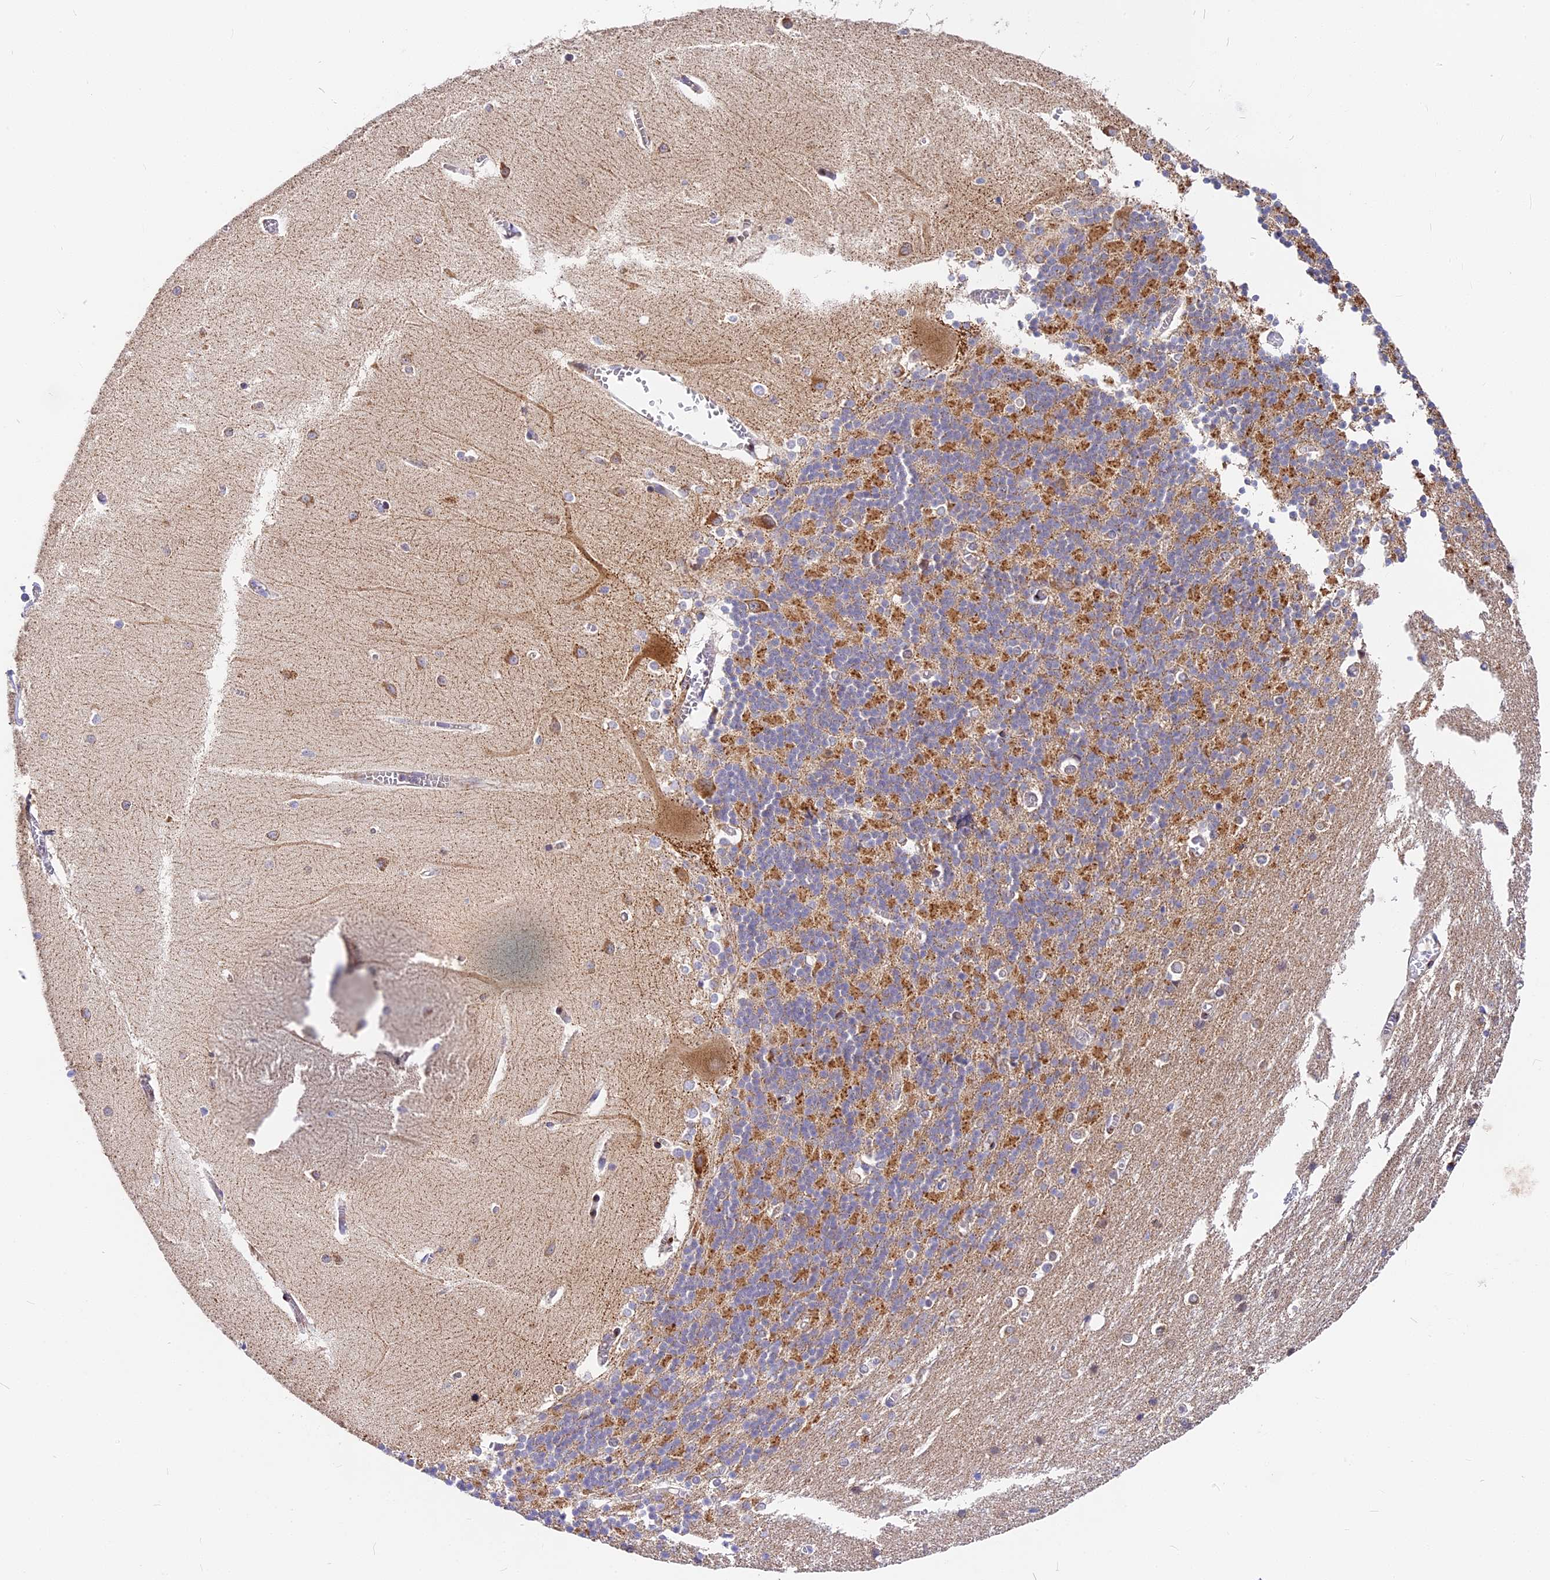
{"staining": {"intensity": "moderate", "quantity": "25%-75%", "location": "cytoplasmic/membranous"}, "tissue": "cerebellum", "cell_type": "Cells in granular layer", "image_type": "normal", "snomed": [{"axis": "morphology", "description": "Normal tissue, NOS"}, {"axis": "topography", "description": "Cerebellum"}], "caption": "Cells in granular layer reveal moderate cytoplasmic/membranous expression in approximately 25%-75% of cells in unremarkable cerebellum. Immunohistochemistry stains the protein of interest in brown and the nuclei are stained blue.", "gene": "MRAS", "patient": {"sex": "male", "age": 37}}